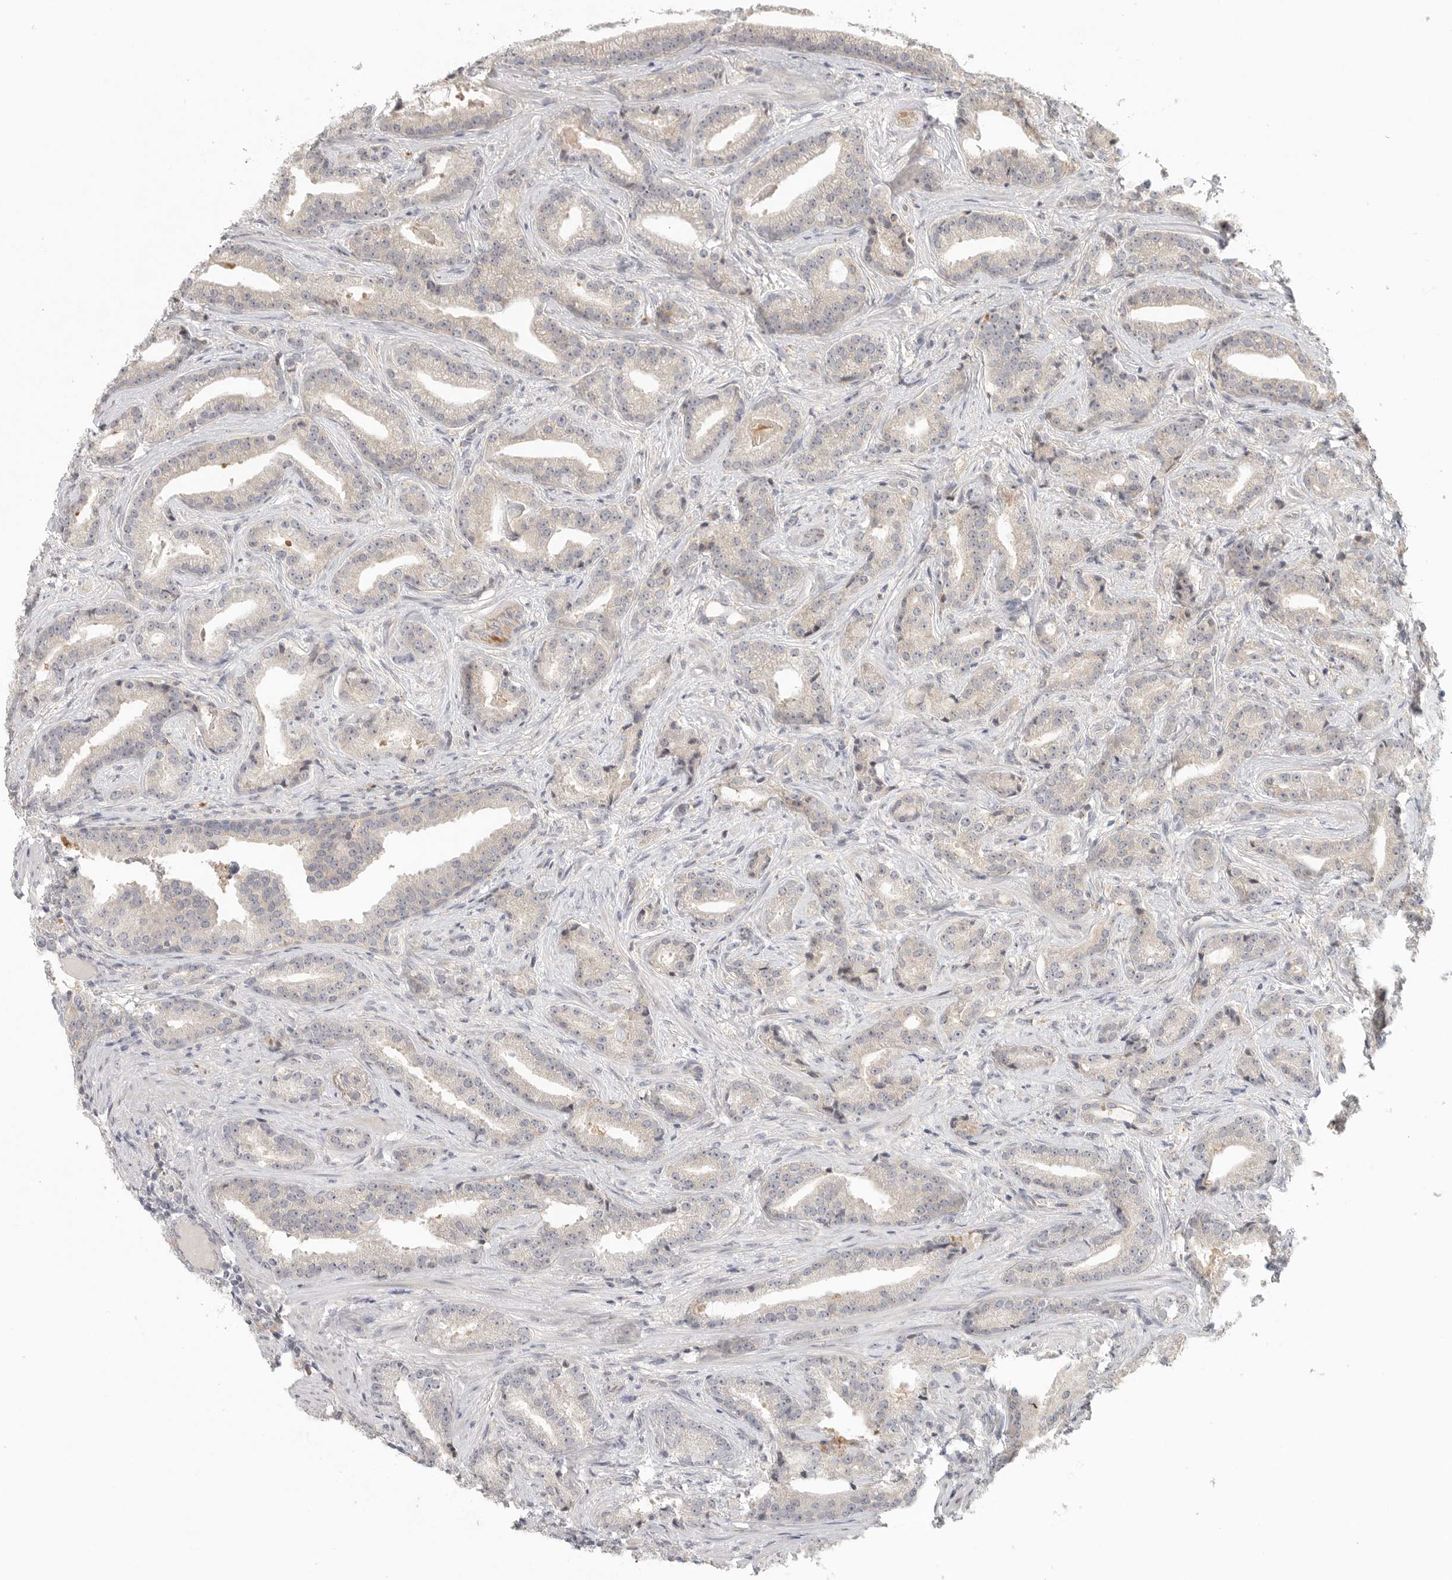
{"staining": {"intensity": "negative", "quantity": "none", "location": "none"}, "tissue": "prostate cancer", "cell_type": "Tumor cells", "image_type": "cancer", "snomed": [{"axis": "morphology", "description": "Adenocarcinoma, Low grade"}, {"axis": "topography", "description": "Prostate"}], "caption": "This is an immunohistochemistry (IHC) micrograph of low-grade adenocarcinoma (prostate). There is no positivity in tumor cells.", "gene": "HDAC6", "patient": {"sex": "male", "age": 67}}